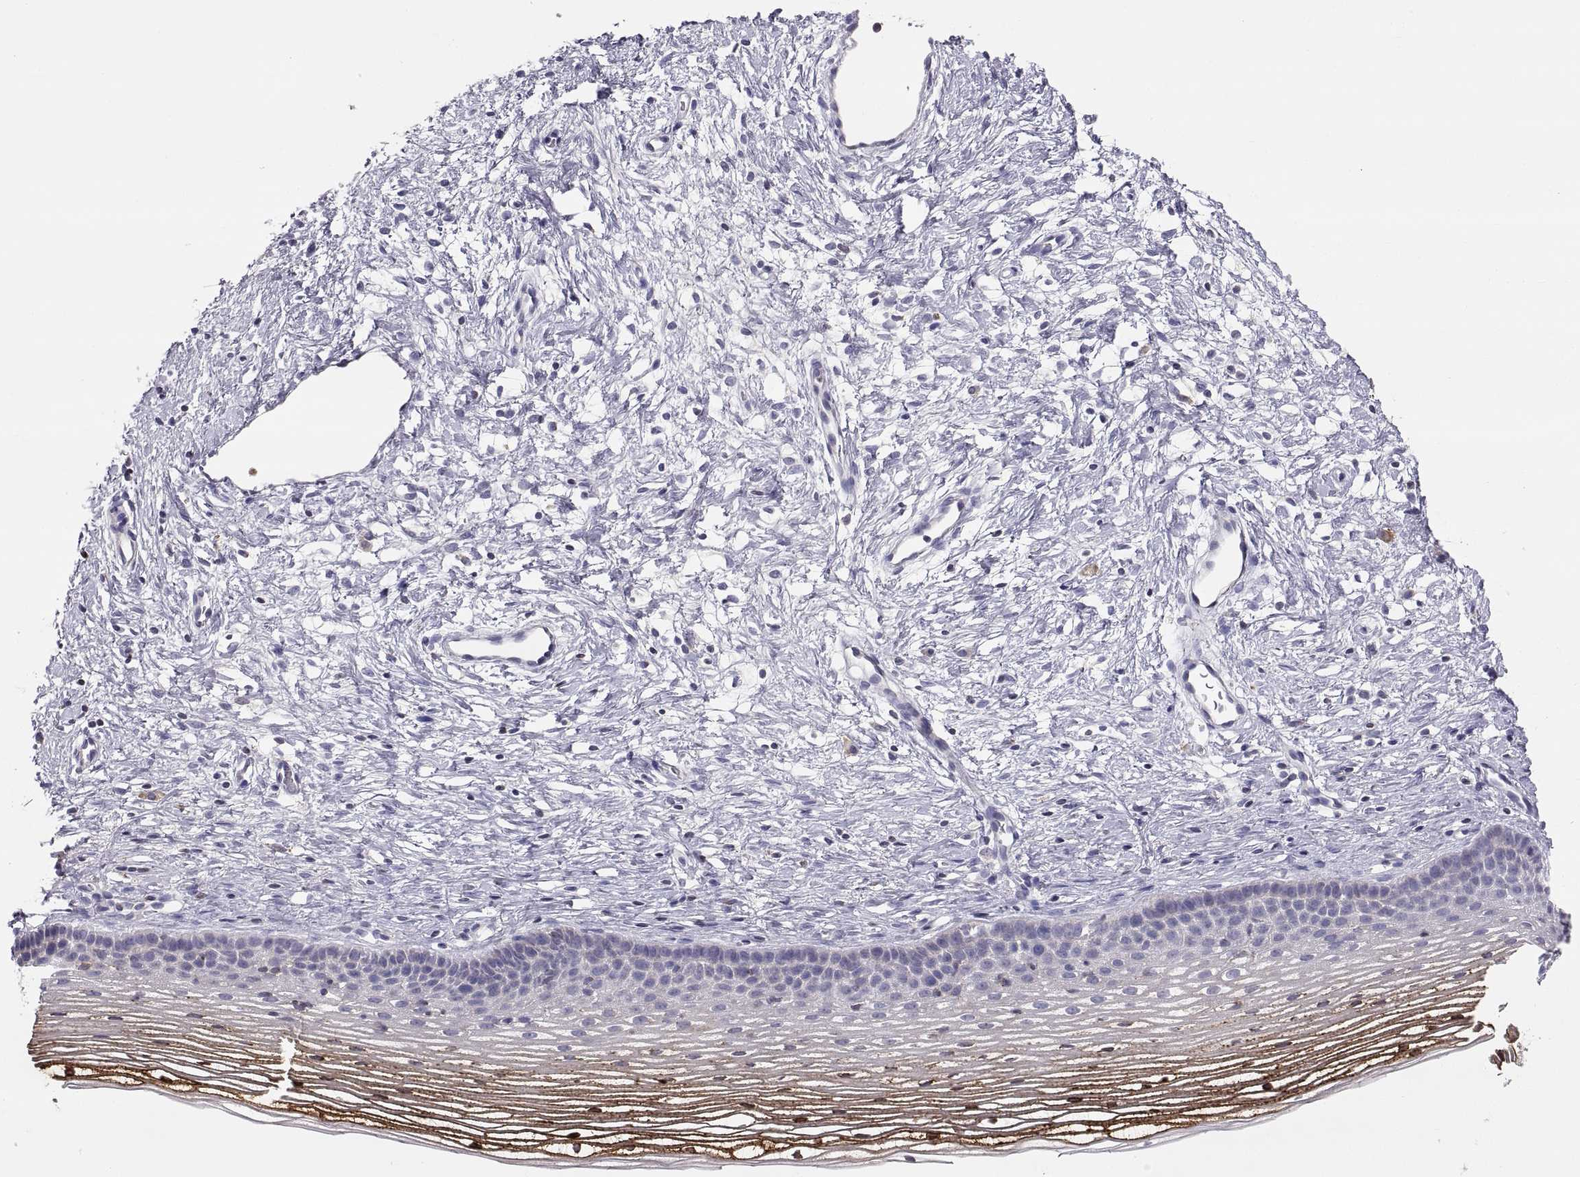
{"staining": {"intensity": "strong", "quantity": "<25%", "location": "cytoplasmic/membranous"}, "tissue": "cervix", "cell_type": "Squamous epithelial cells", "image_type": "normal", "snomed": [{"axis": "morphology", "description": "Normal tissue, NOS"}, {"axis": "topography", "description": "Cervix"}], "caption": "Protein expression analysis of normal cervix exhibits strong cytoplasmic/membranous expression in approximately <25% of squamous epithelial cells.", "gene": "ERO1A", "patient": {"sex": "female", "age": 39}}